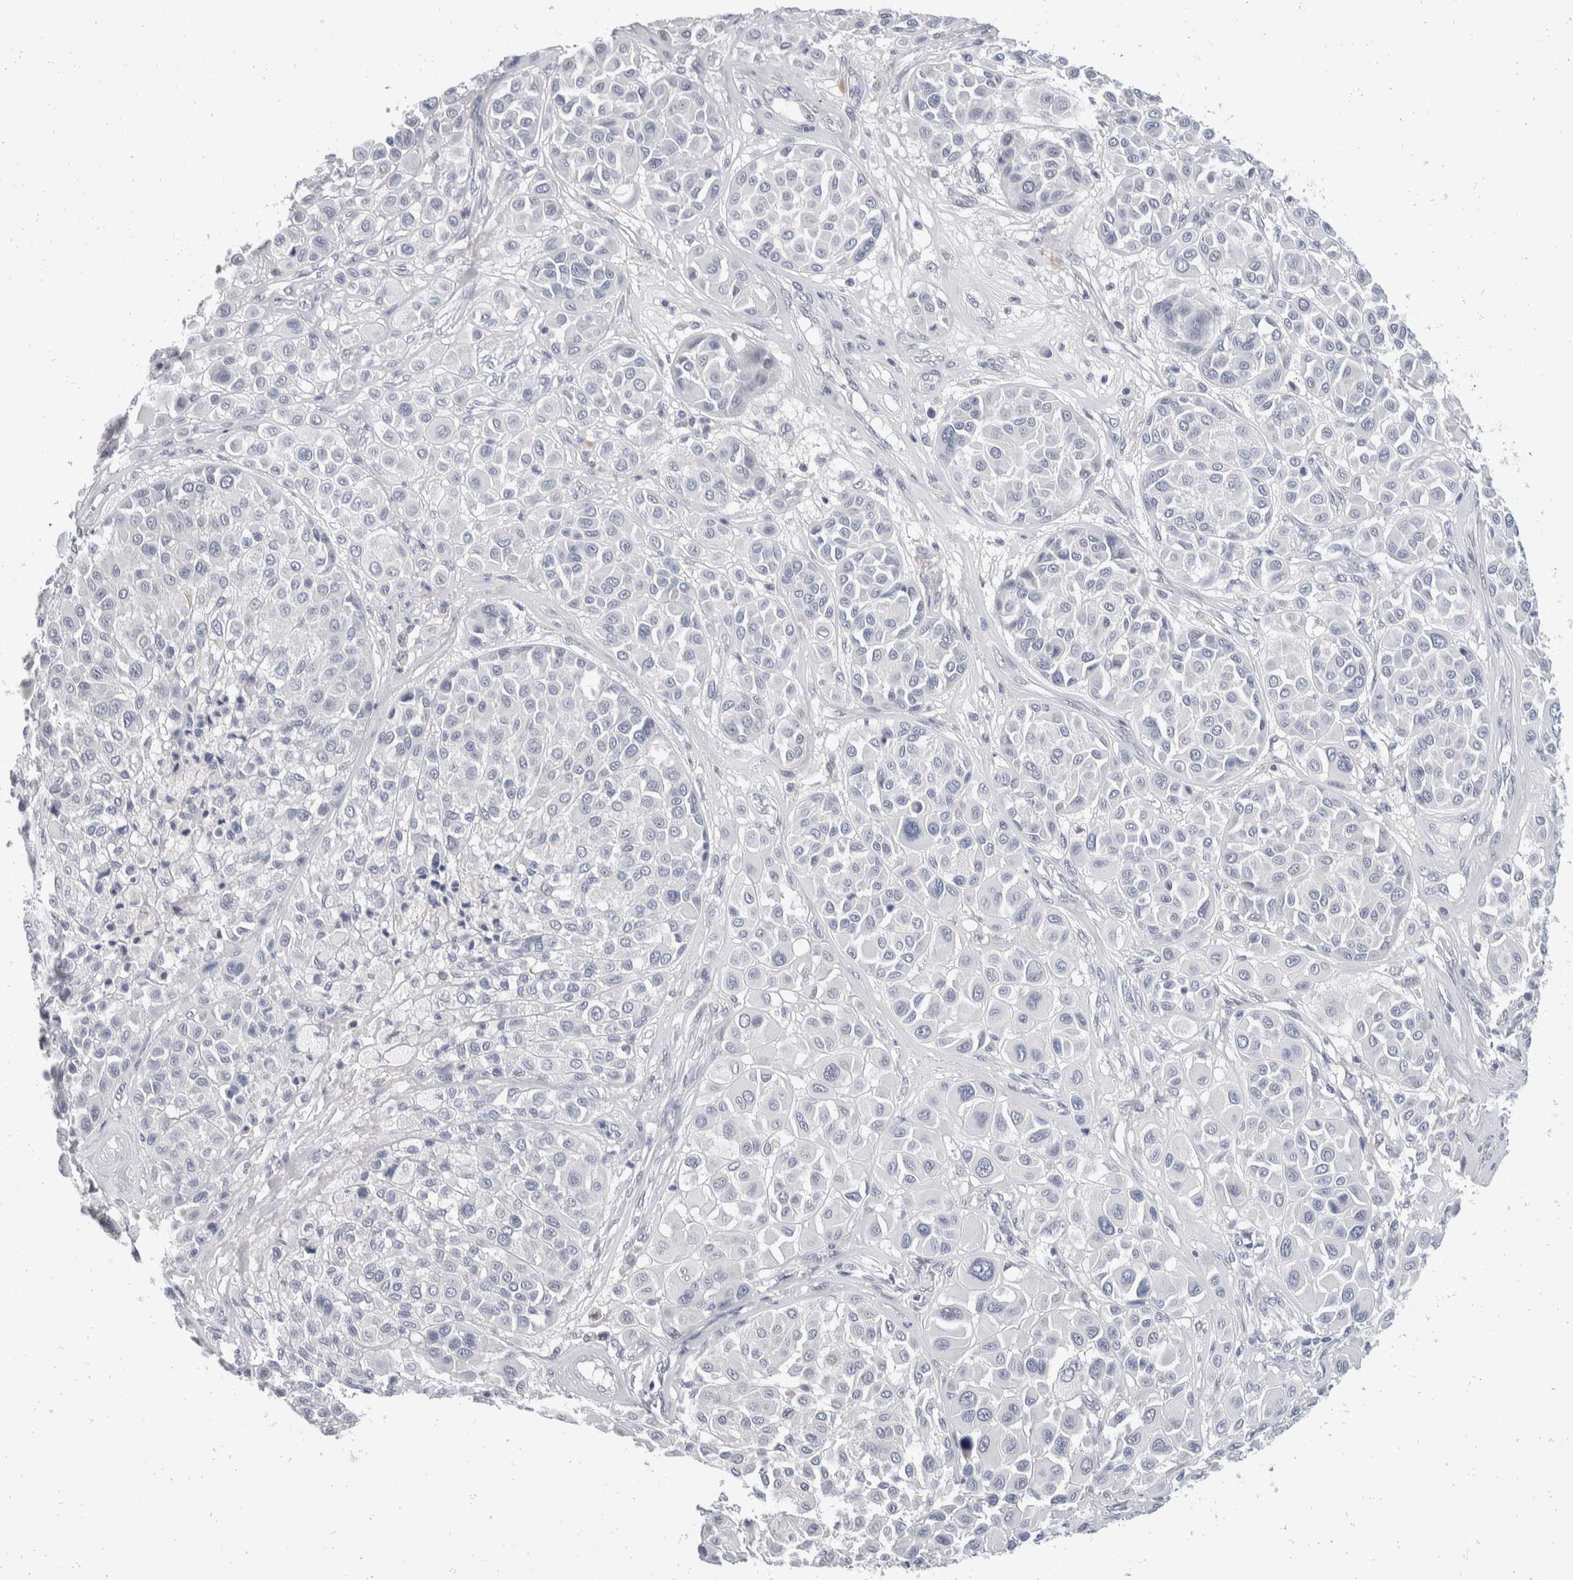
{"staining": {"intensity": "negative", "quantity": "none", "location": "none"}, "tissue": "melanoma", "cell_type": "Tumor cells", "image_type": "cancer", "snomed": [{"axis": "morphology", "description": "Malignant melanoma, Metastatic site"}, {"axis": "topography", "description": "Soft tissue"}], "caption": "This photomicrograph is of melanoma stained with immunohistochemistry (IHC) to label a protein in brown with the nuclei are counter-stained blue. There is no positivity in tumor cells.", "gene": "CATSPERD", "patient": {"sex": "male", "age": 41}}